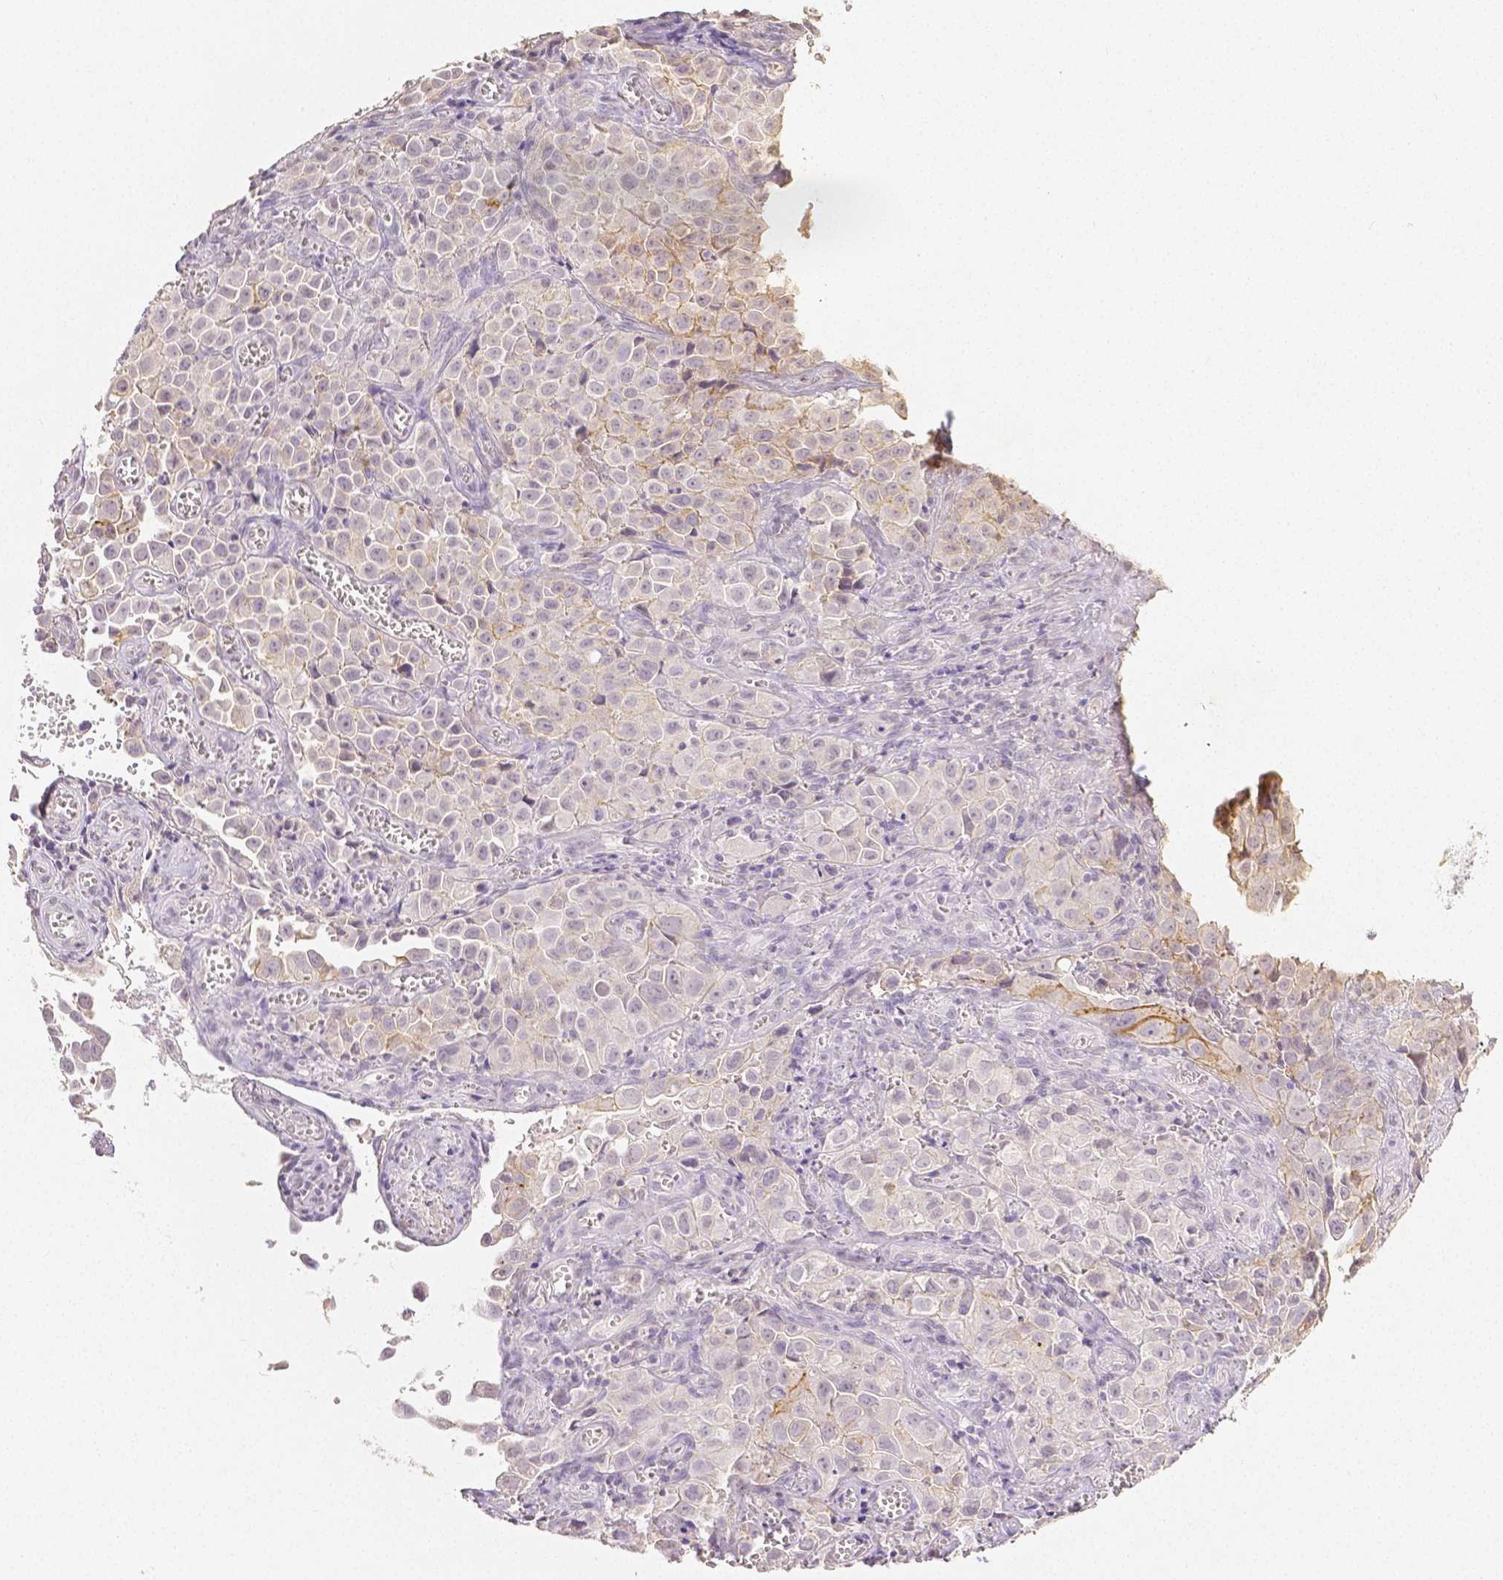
{"staining": {"intensity": "moderate", "quantity": "<25%", "location": "cytoplasmic/membranous"}, "tissue": "cervical cancer", "cell_type": "Tumor cells", "image_type": "cancer", "snomed": [{"axis": "morphology", "description": "Squamous cell carcinoma, NOS"}, {"axis": "topography", "description": "Cervix"}], "caption": "Brown immunohistochemical staining in human squamous cell carcinoma (cervical) shows moderate cytoplasmic/membranous positivity in approximately <25% of tumor cells.", "gene": "OCLN", "patient": {"sex": "female", "age": 55}}